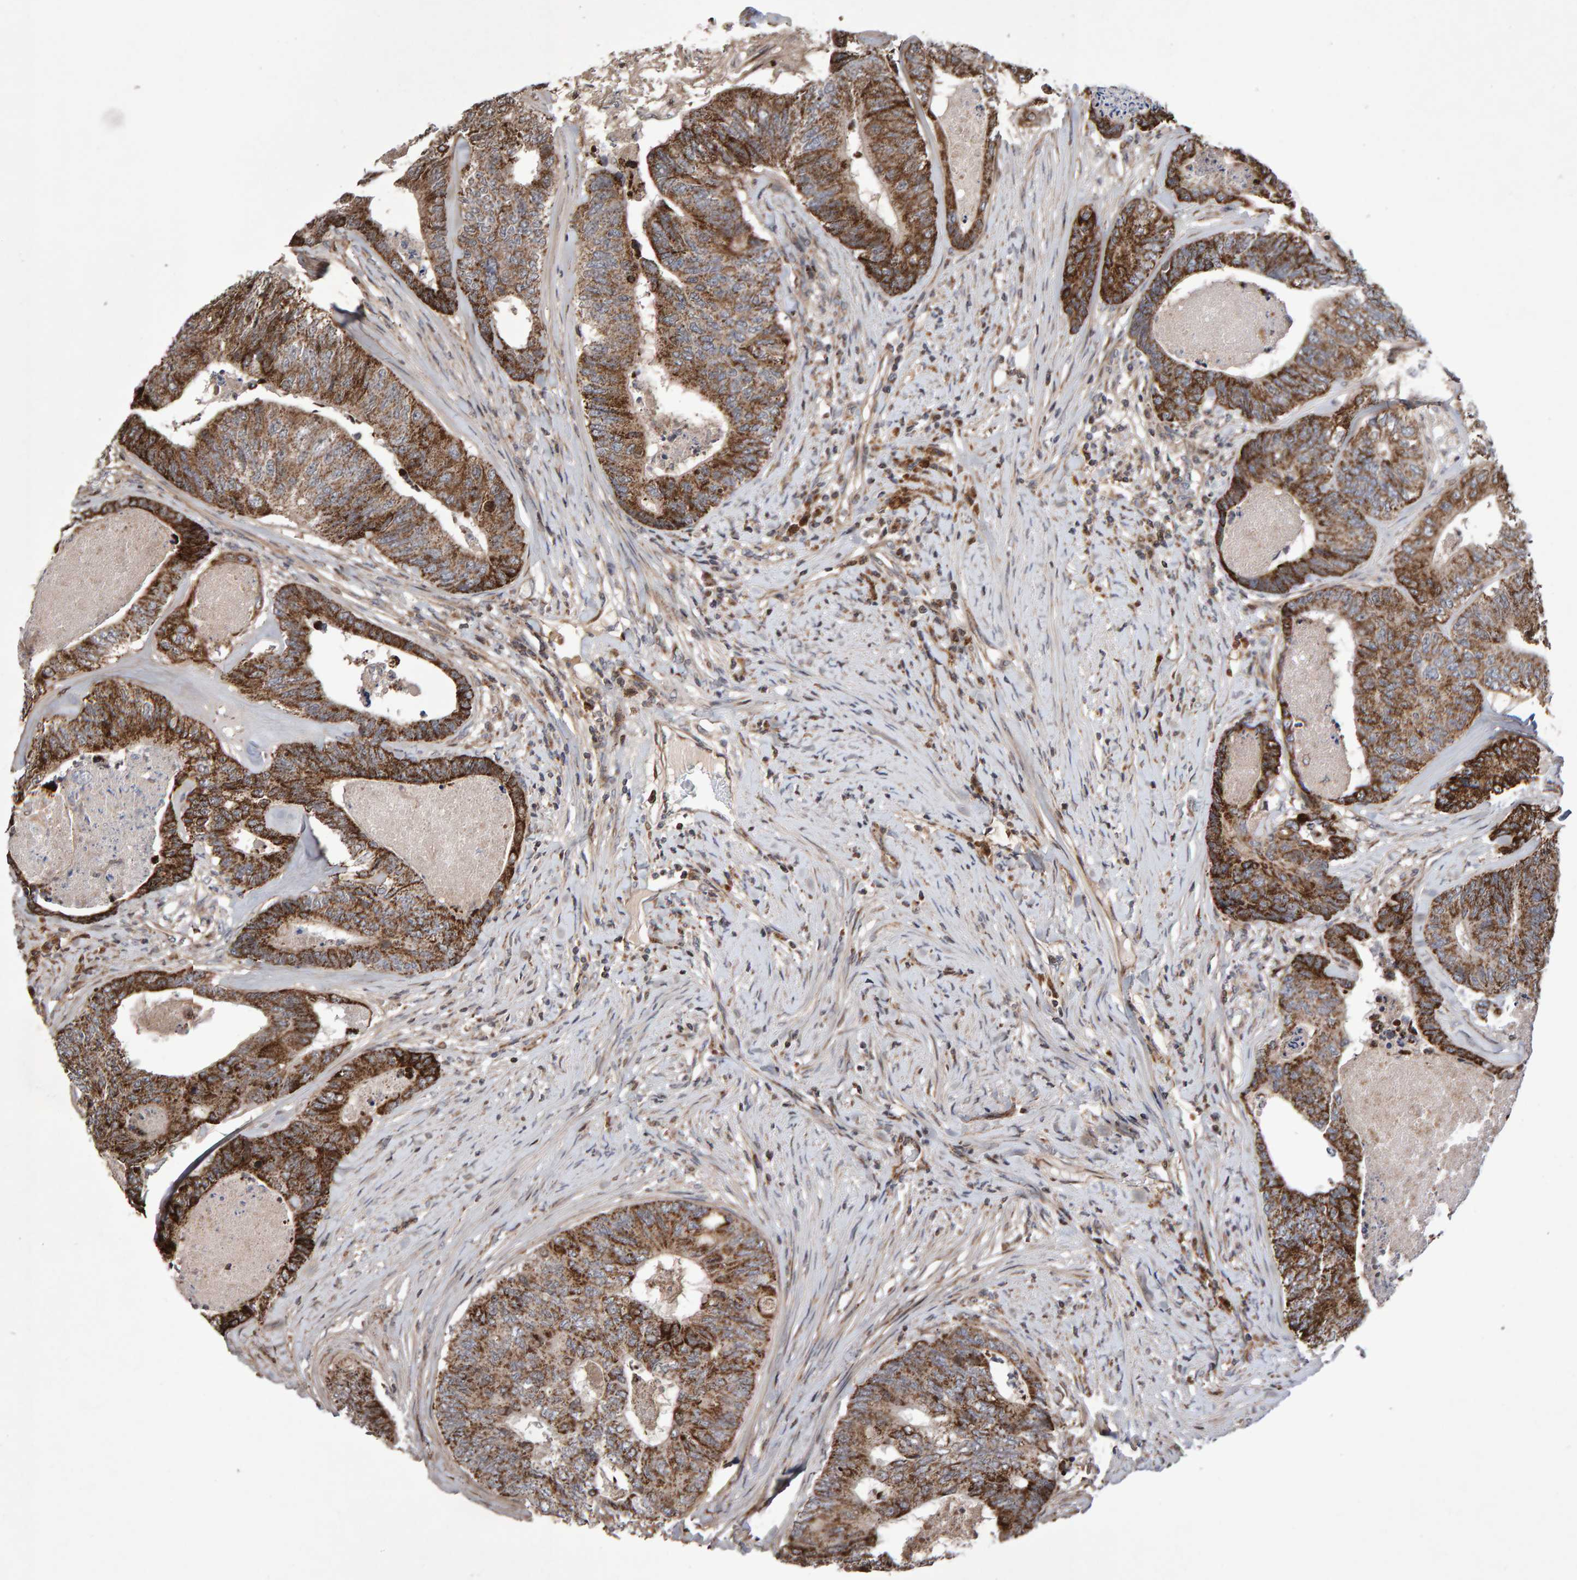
{"staining": {"intensity": "strong", "quantity": ">75%", "location": "cytoplasmic/membranous"}, "tissue": "colorectal cancer", "cell_type": "Tumor cells", "image_type": "cancer", "snomed": [{"axis": "morphology", "description": "Adenocarcinoma, NOS"}, {"axis": "topography", "description": "Colon"}], "caption": "Adenocarcinoma (colorectal) tissue displays strong cytoplasmic/membranous staining in approximately >75% of tumor cells, visualized by immunohistochemistry.", "gene": "PECR", "patient": {"sex": "female", "age": 67}}